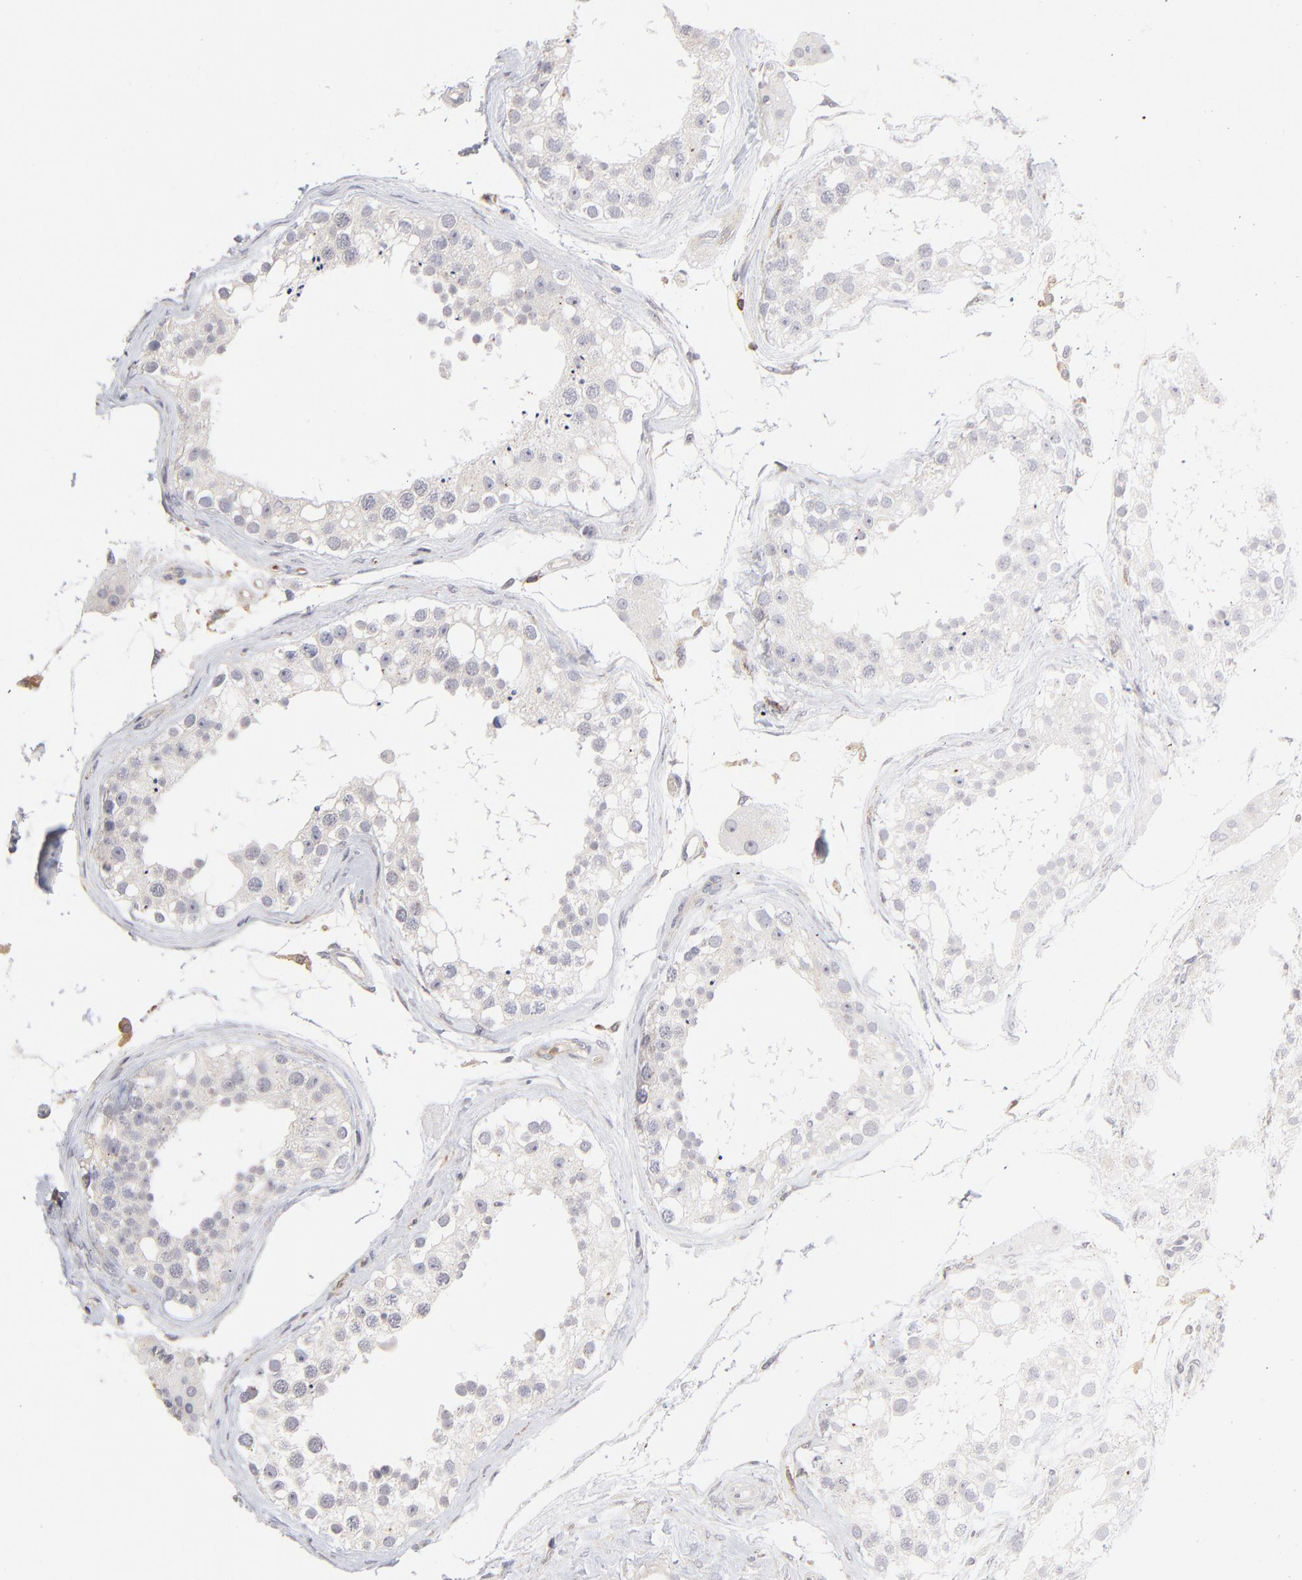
{"staining": {"intensity": "negative", "quantity": "none", "location": "none"}, "tissue": "testis", "cell_type": "Cells in seminiferous ducts", "image_type": "normal", "snomed": [{"axis": "morphology", "description": "Normal tissue, NOS"}, {"axis": "topography", "description": "Testis"}], "caption": "Immunohistochemistry (IHC) micrograph of unremarkable testis stained for a protein (brown), which displays no positivity in cells in seminiferous ducts. Brightfield microscopy of immunohistochemistry (IHC) stained with DAB (3,3'-diaminobenzidine) (brown) and hematoxylin (blue), captured at high magnification.", "gene": "WIPF1", "patient": {"sex": "male", "age": 68}}